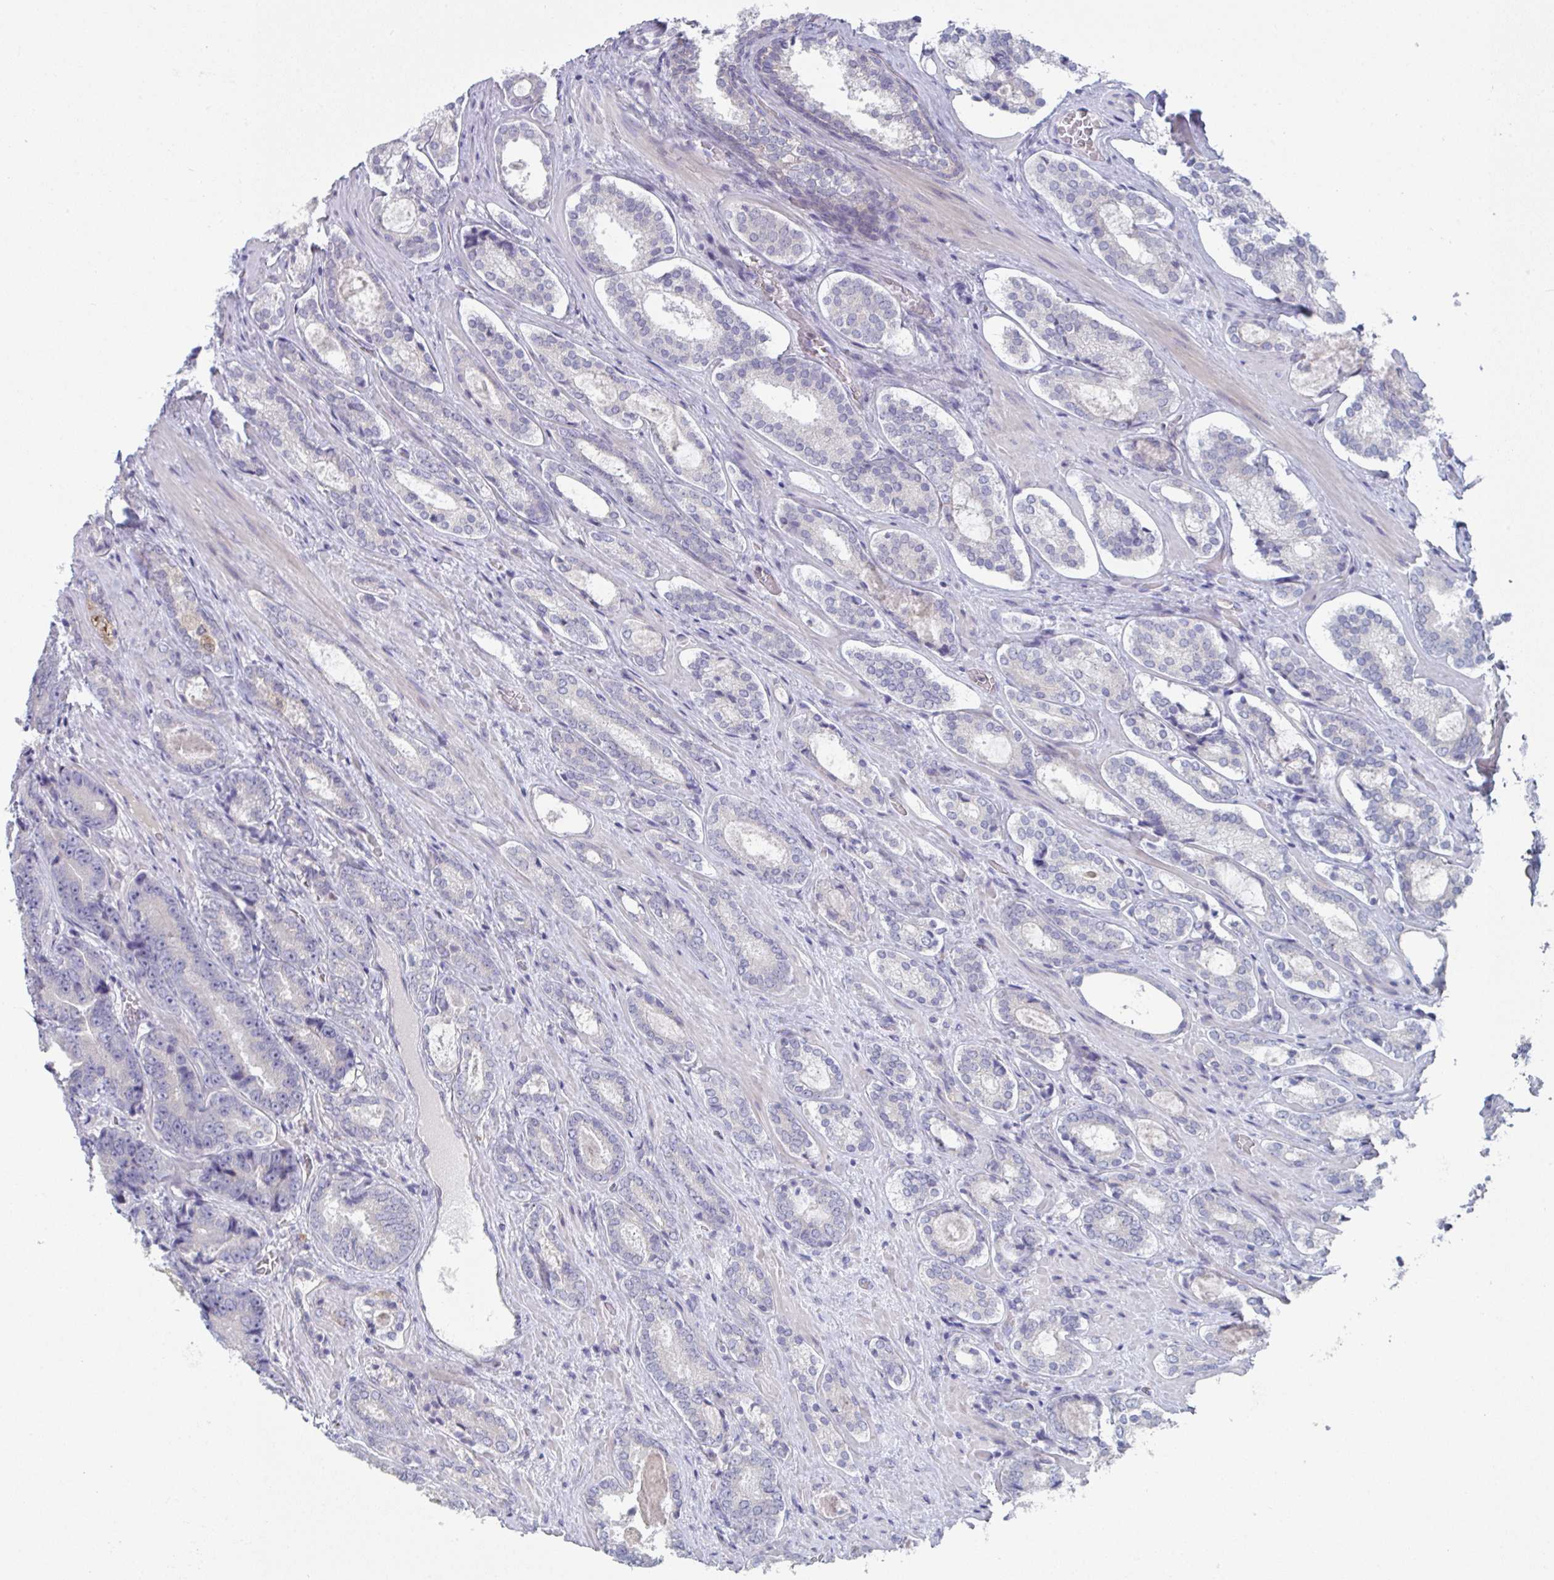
{"staining": {"intensity": "negative", "quantity": "none", "location": "none"}, "tissue": "prostate cancer", "cell_type": "Tumor cells", "image_type": "cancer", "snomed": [{"axis": "morphology", "description": "Adenocarcinoma, Low grade"}, {"axis": "topography", "description": "Prostate"}], "caption": "Immunohistochemistry photomicrograph of human prostate adenocarcinoma (low-grade) stained for a protein (brown), which displays no staining in tumor cells. Nuclei are stained in blue.", "gene": "PTPRD", "patient": {"sex": "male", "age": 62}}